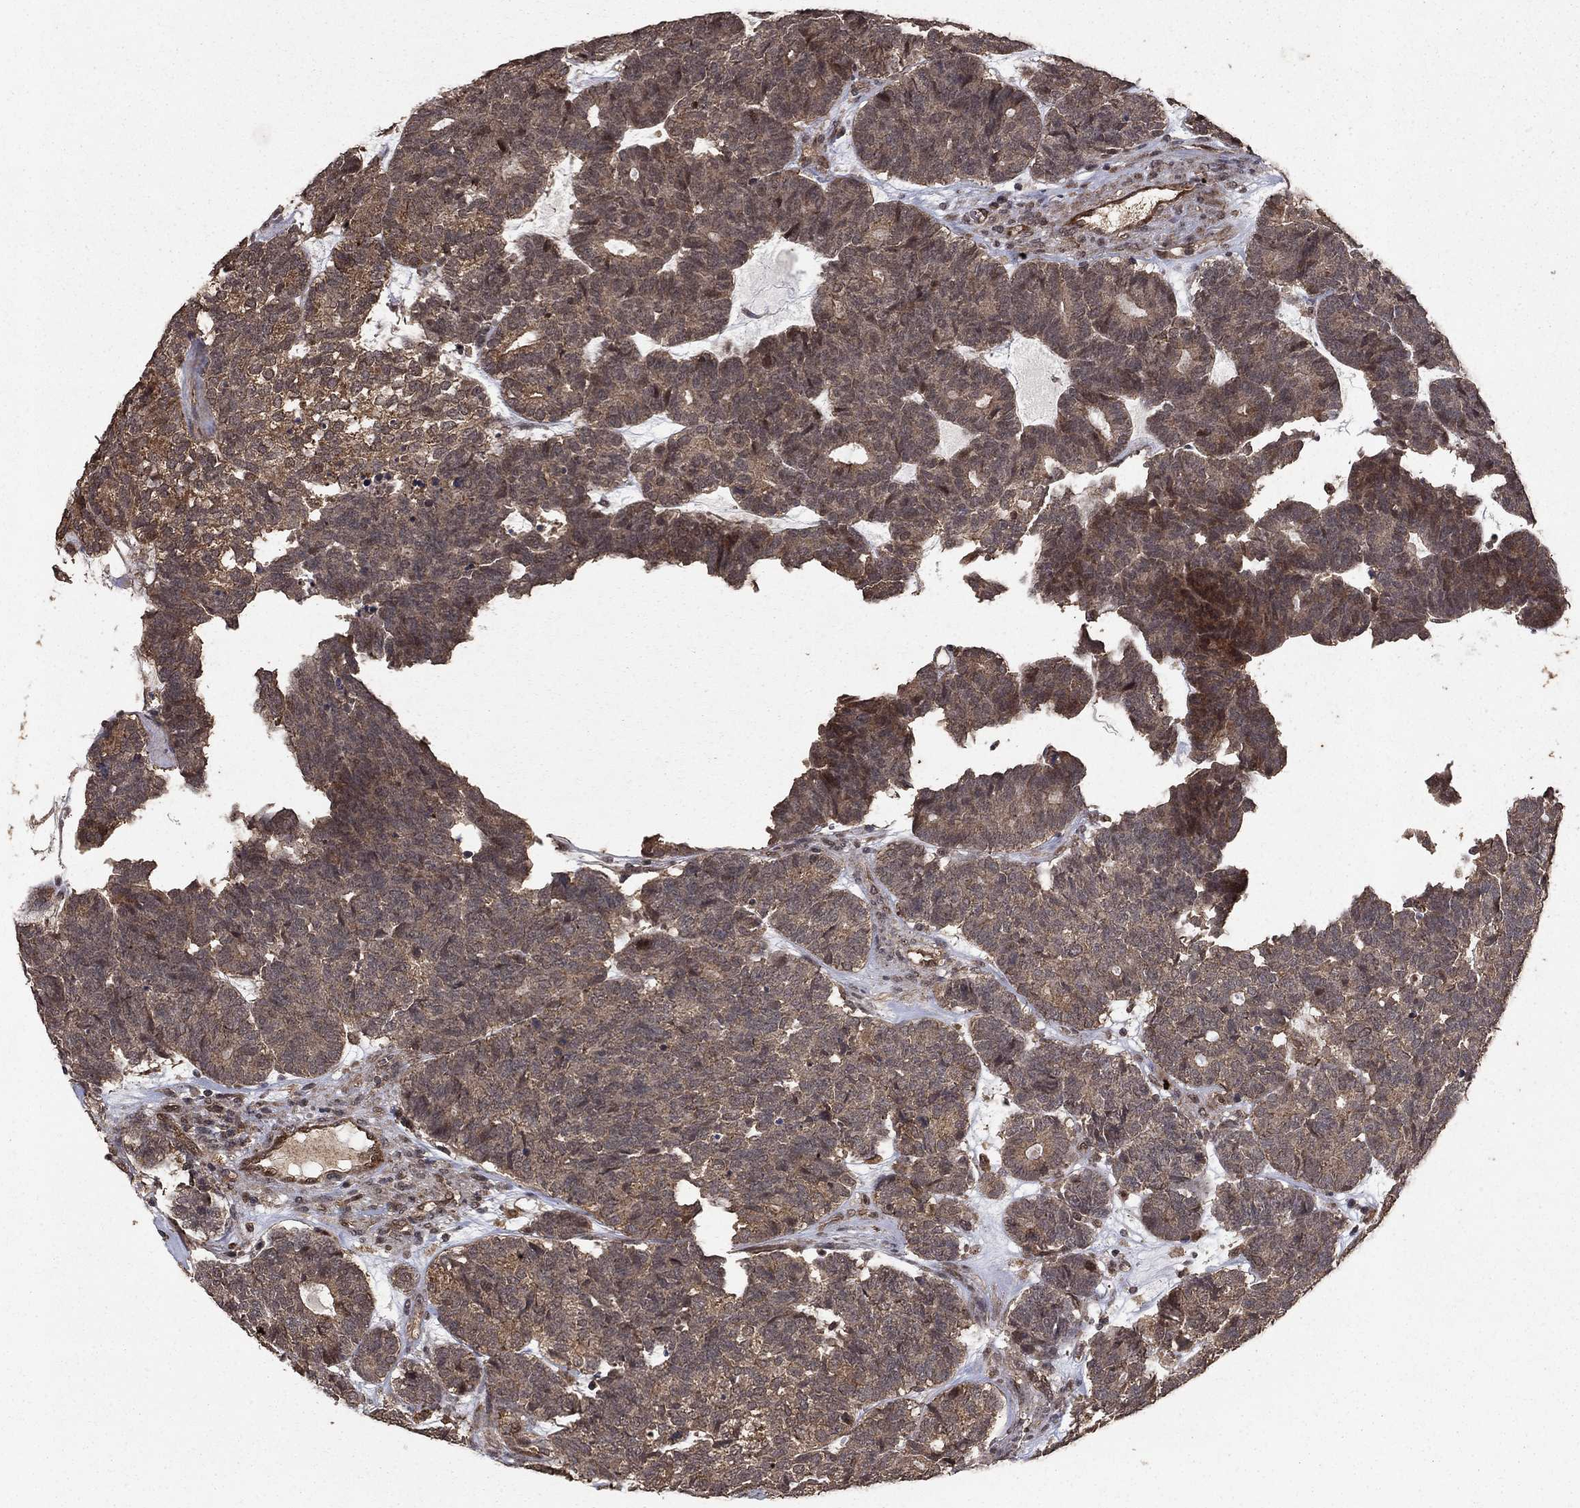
{"staining": {"intensity": "weak", "quantity": ">75%", "location": "cytoplasmic/membranous"}, "tissue": "head and neck cancer", "cell_type": "Tumor cells", "image_type": "cancer", "snomed": [{"axis": "morphology", "description": "Adenocarcinoma, NOS"}, {"axis": "topography", "description": "Head-Neck"}], "caption": "A low amount of weak cytoplasmic/membranous staining is present in approximately >75% of tumor cells in head and neck cancer tissue. (Brightfield microscopy of DAB IHC at high magnification).", "gene": "PRDM1", "patient": {"sex": "female", "age": 81}}